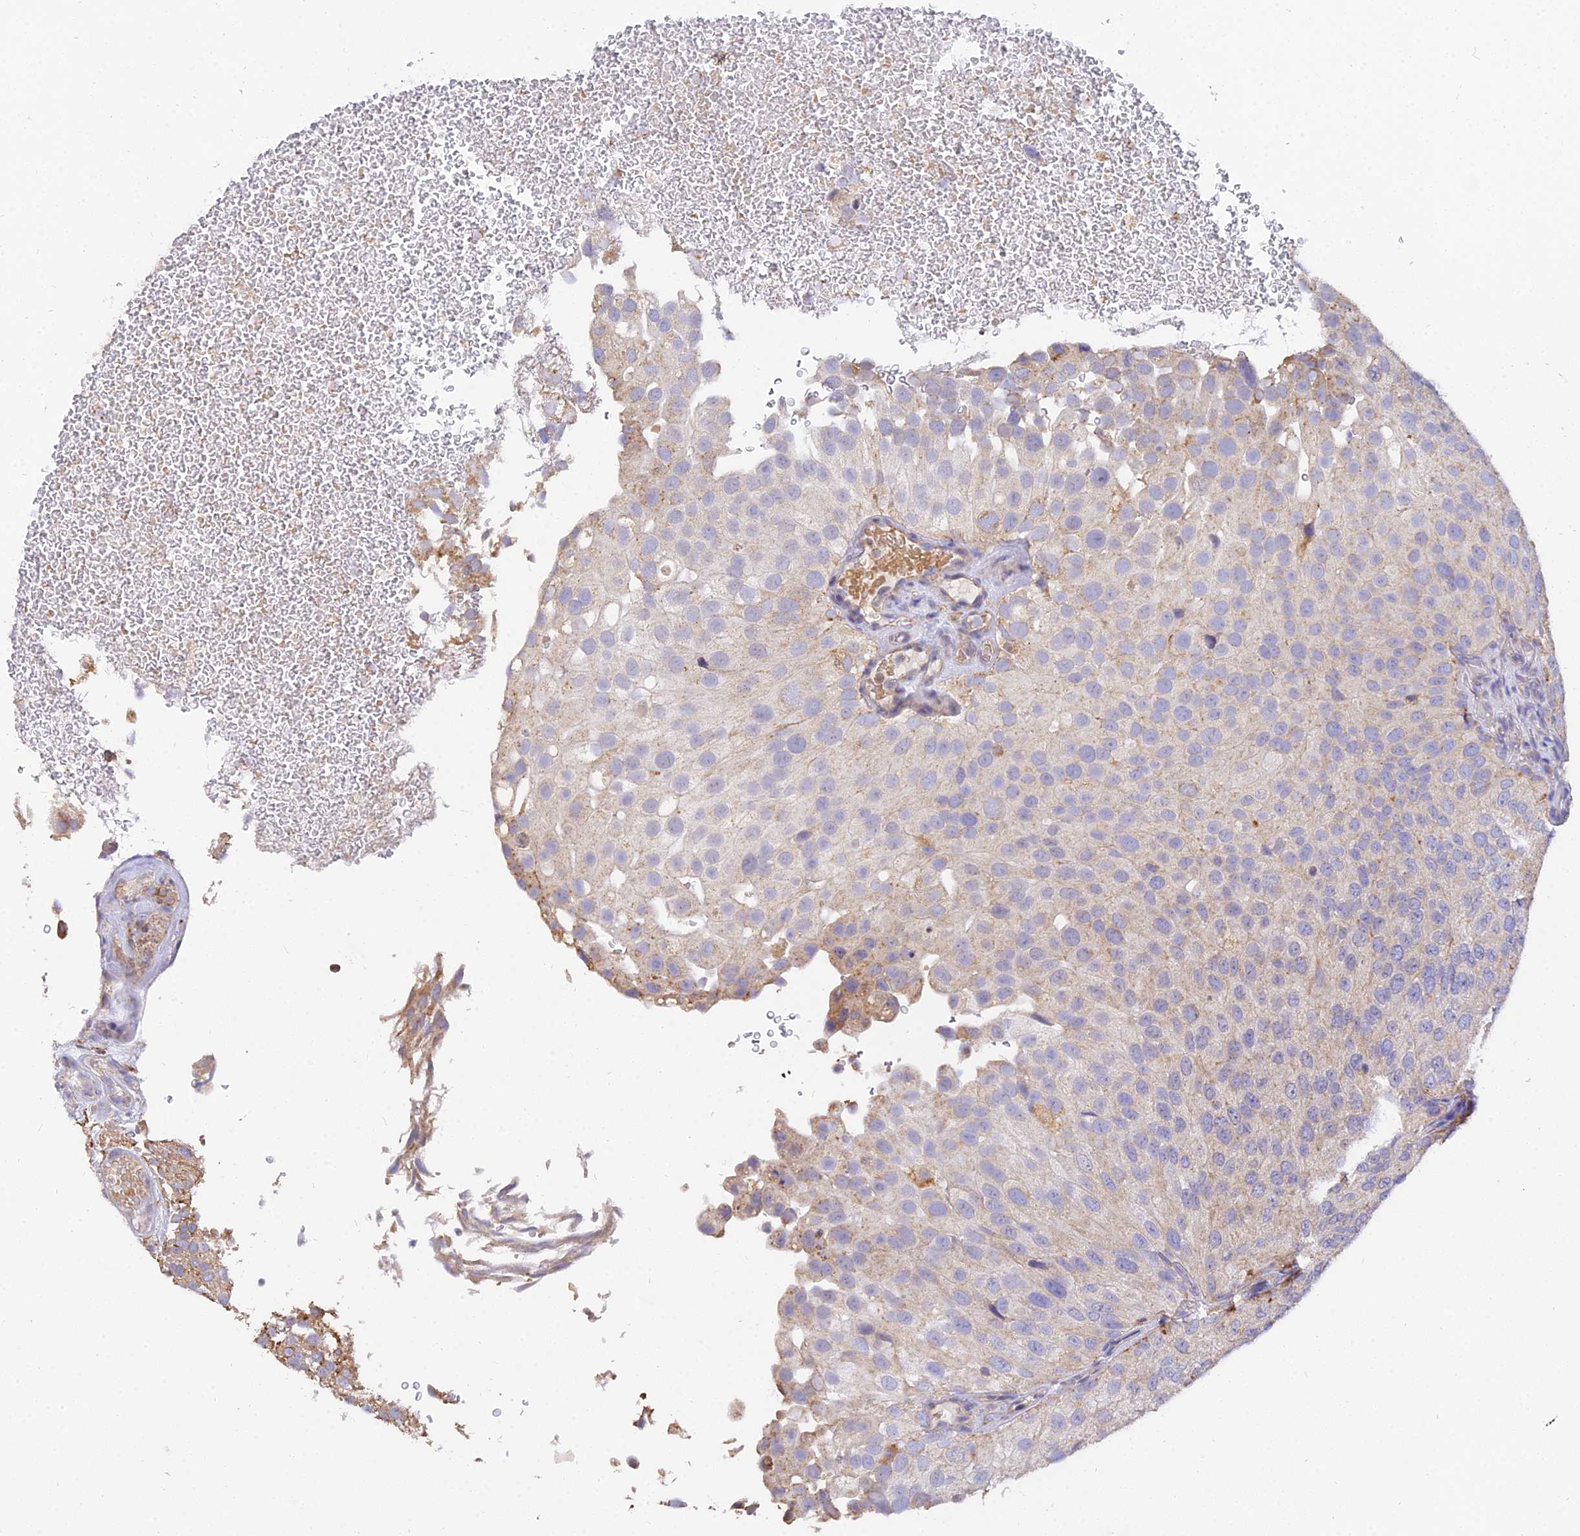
{"staining": {"intensity": "moderate", "quantity": "25%-75%", "location": "cytoplasmic/membranous"}, "tissue": "urothelial cancer", "cell_type": "Tumor cells", "image_type": "cancer", "snomed": [{"axis": "morphology", "description": "Urothelial carcinoma, Low grade"}, {"axis": "topography", "description": "Urinary bladder"}], "caption": "Immunohistochemistry (IHC) photomicrograph of human urothelial carcinoma (low-grade) stained for a protein (brown), which demonstrates medium levels of moderate cytoplasmic/membranous expression in about 25%-75% of tumor cells.", "gene": "ARL8B", "patient": {"sex": "male", "age": 78}}